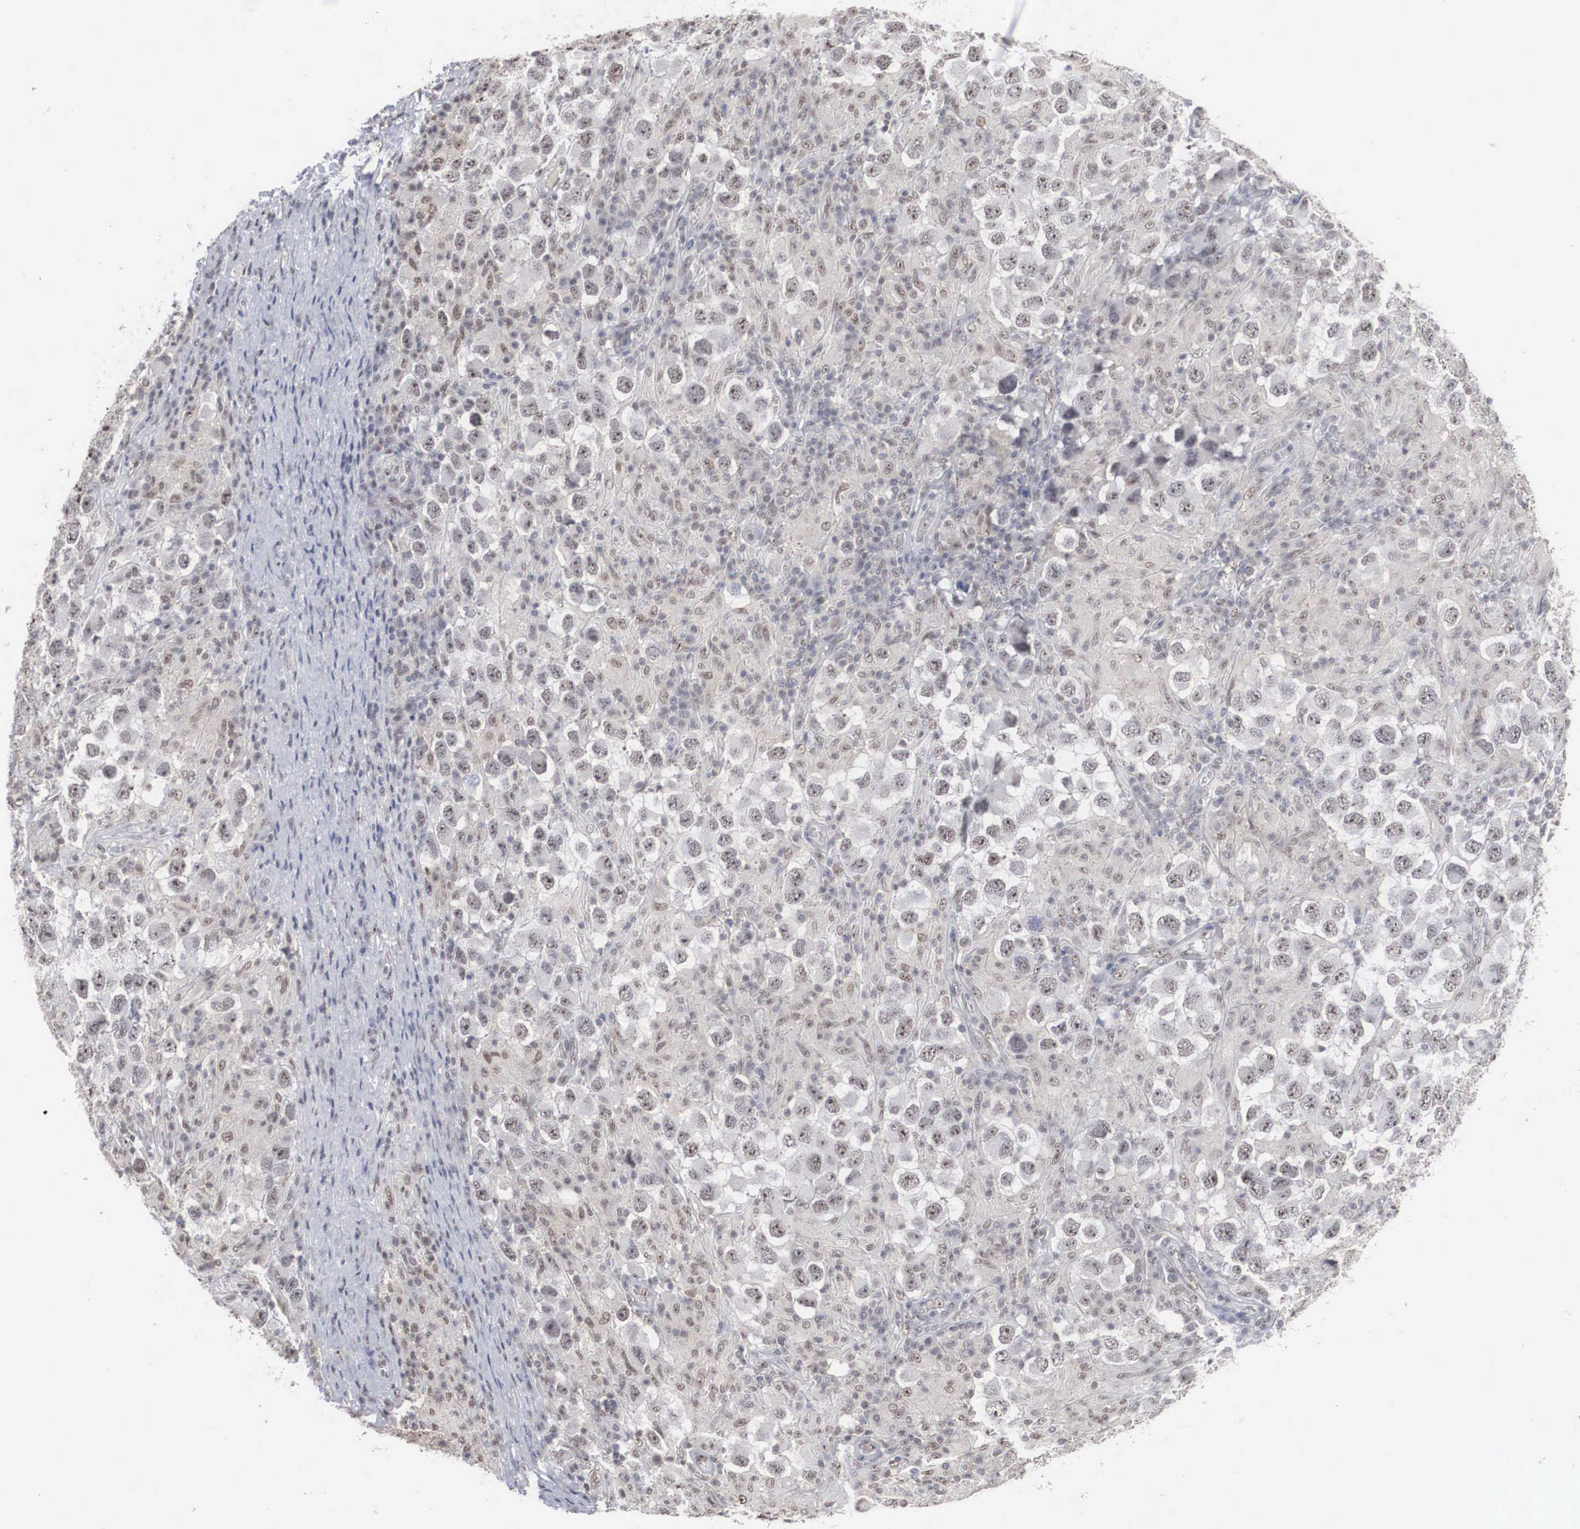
{"staining": {"intensity": "negative", "quantity": "none", "location": "none"}, "tissue": "testis cancer", "cell_type": "Tumor cells", "image_type": "cancer", "snomed": [{"axis": "morphology", "description": "Carcinoma, Embryonal, NOS"}, {"axis": "topography", "description": "Testis"}], "caption": "High magnification brightfield microscopy of embryonal carcinoma (testis) stained with DAB (3,3'-diaminobenzidine) (brown) and counterstained with hematoxylin (blue): tumor cells show no significant positivity.", "gene": "AUTS2", "patient": {"sex": "male", "age": 21}}